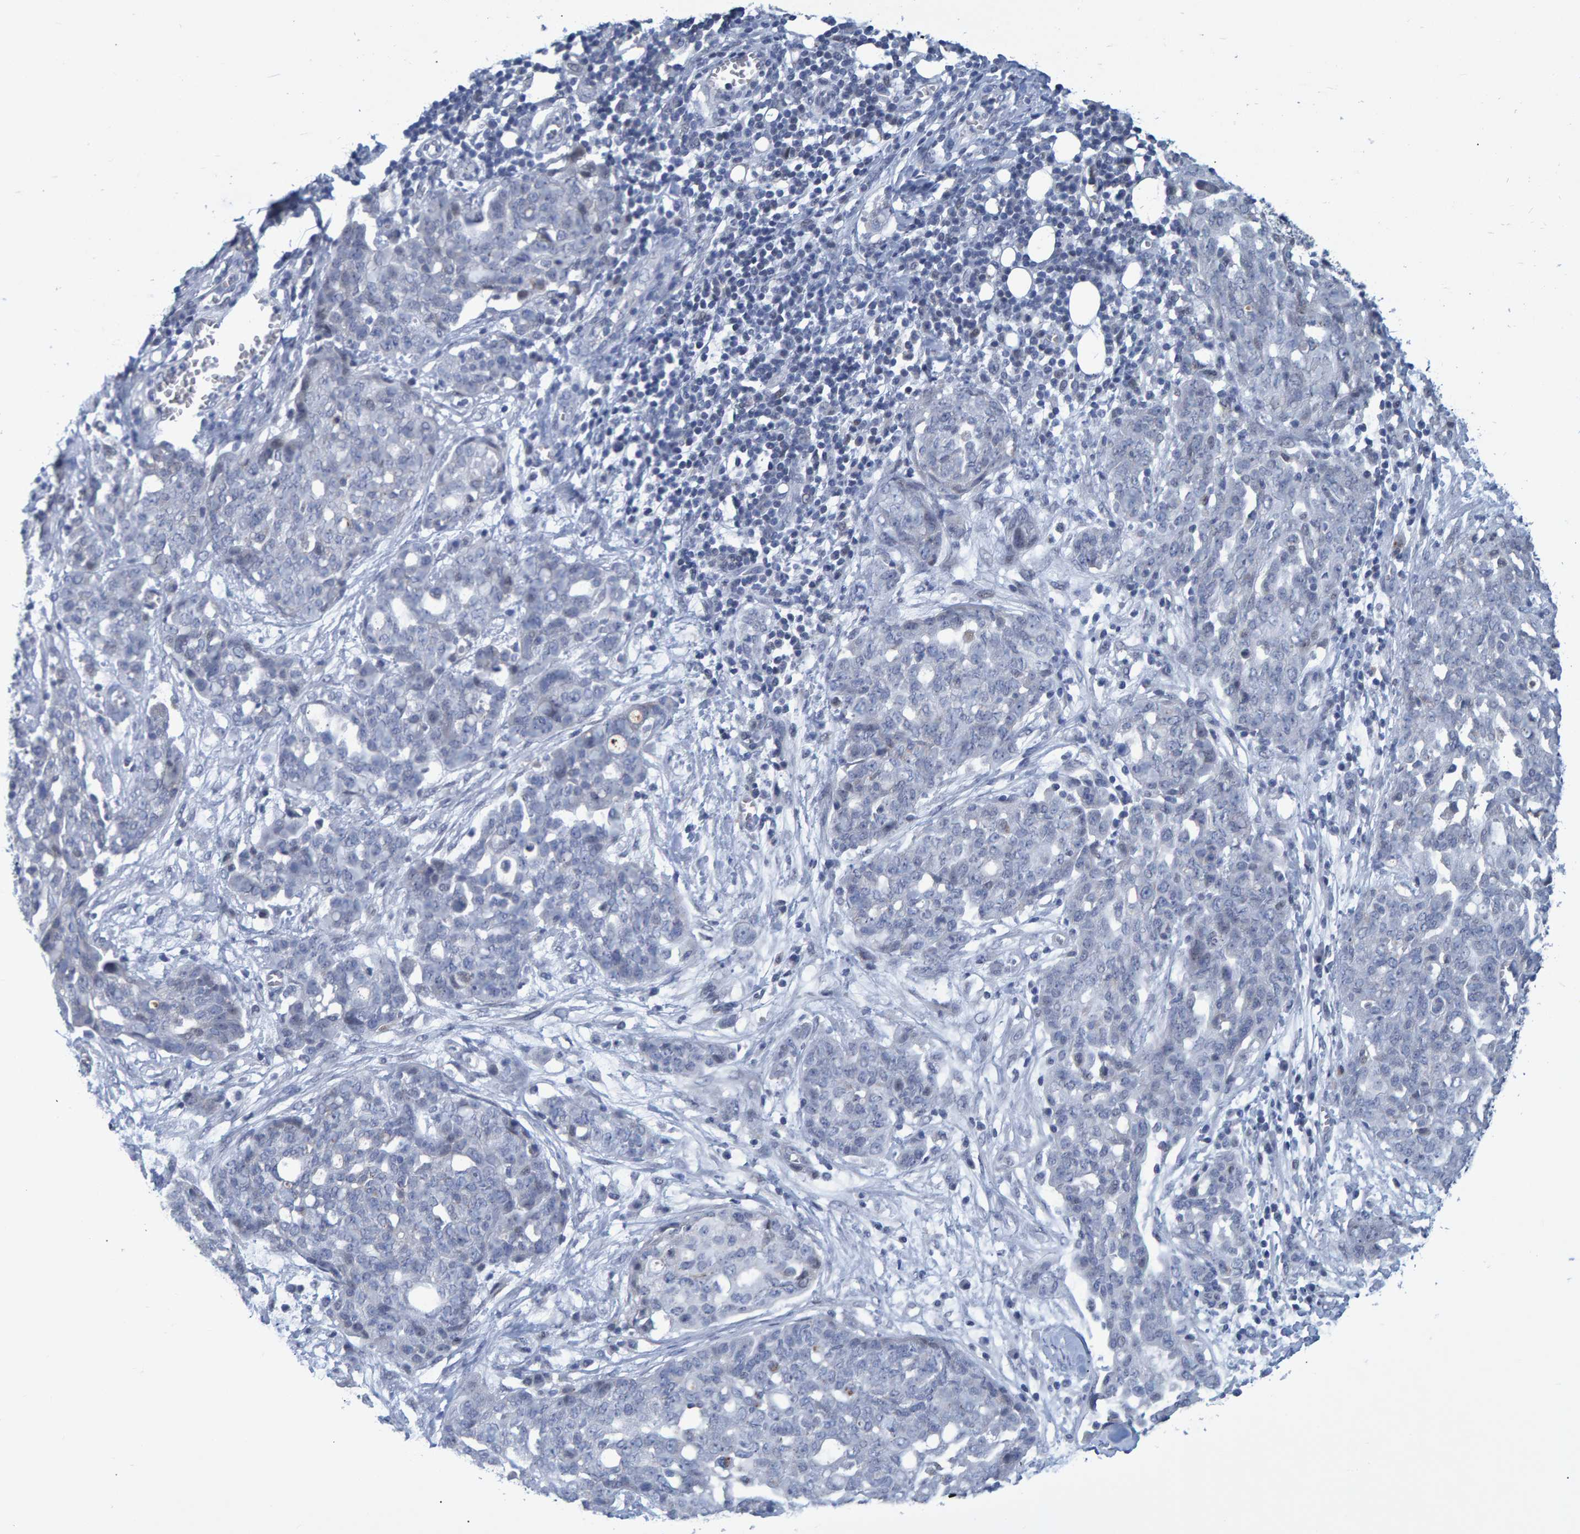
{"staining": {"intensity": "negative", "quantity": "none", "location": "none"}, "tissue": "ovarian cancer", "cell_type": "Tumor cells", "image_type": "cancer", "snomed": [{"axis": "morphology", "description": "Cystadenocarcinoma, serous, NOS"}, {"axis": "topography", "description": "Soft tissue"}, {"axis": "topography", "description": "Ovary"}], "caption": "An image of human ovarian serous cystadenocarcinoma is negative for staining in tumor cells. (Immunohistochemistry (ihc), brightfield microscopy, high magnification).", "gene": "PROCA1", "patient": {"sex": "female", "age": 57}}